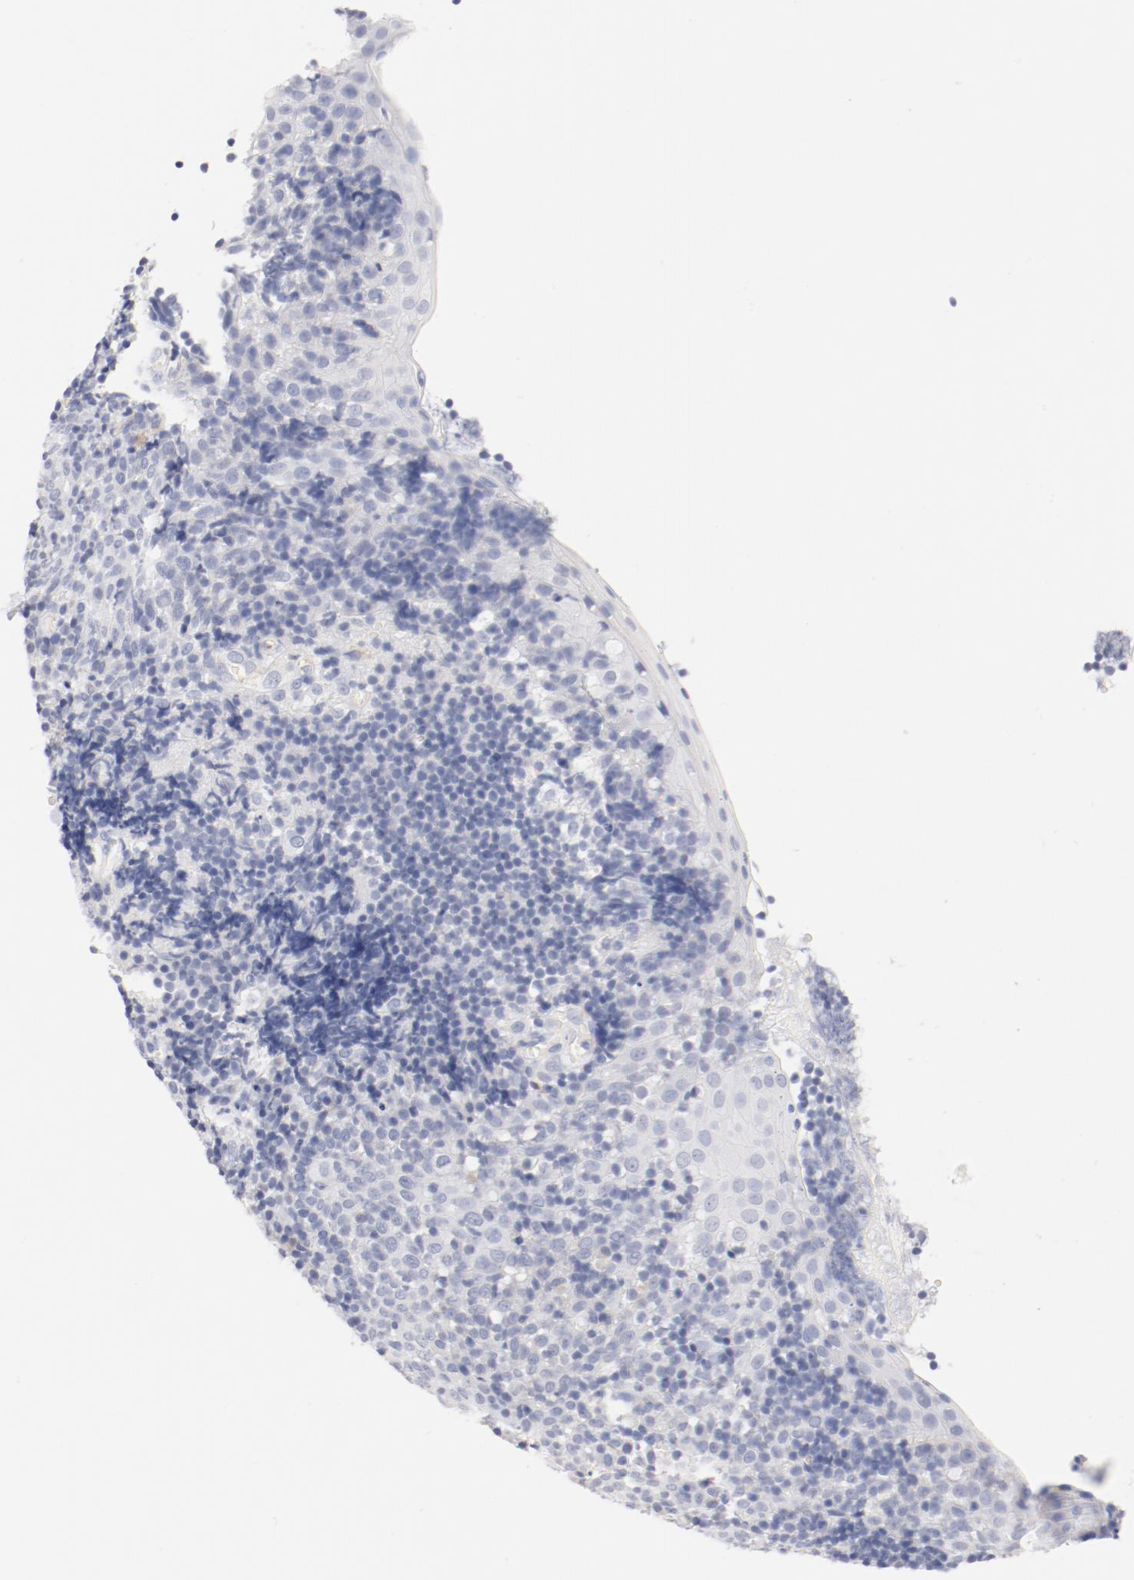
{"staining": {"intensity": "negative", "quantity": "none", "location": "none"}, "tissue": "tonsil", "cell_type": "Germinal center cells", "image_type": "normal", "snomed": [{"axis": "morphology", "description": "Normal tissue, NOS"}, {"axis": "topography", "description": "Tonsil"}], "caption": "Immunohistochemistry (IHC) of normal tonsil reveals no expression in germinal center cells. (Brightfield microscopy of DAB IHC at high magnification).", "gene": "HOMER1", "patient": {"sex": "female", "age": 40}}